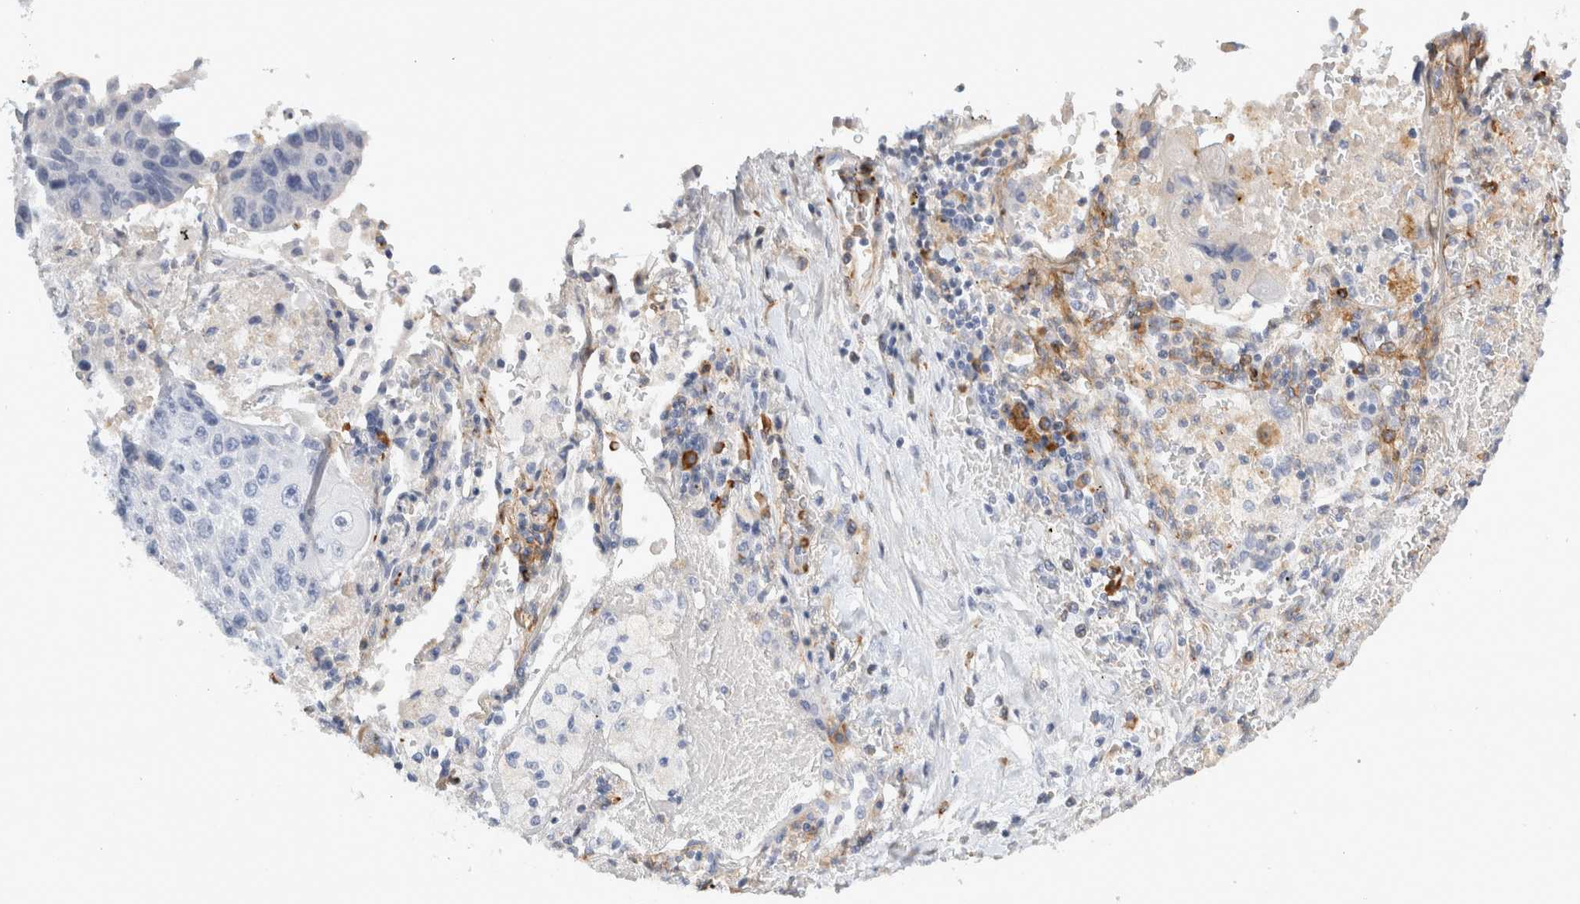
{"staining": {"intensity": "negative", "quantity": "none", "location": "none"}, "tissue": "lung cancer", "cell_type": "Tumor cells", "image_type": "cancer", "snomed": [{"axis": "morphology", "description": "Squamous cell carcinoma, NOS"}, {"axis": "topography", "description": "Lung"}], "caption": "Squamous cell carcinoma (lung) was stained to show a protein in brown. There is no significant expression in tumor cells.", "gene": "FGL2", "patient": {"sex": "male", "age": 61}}